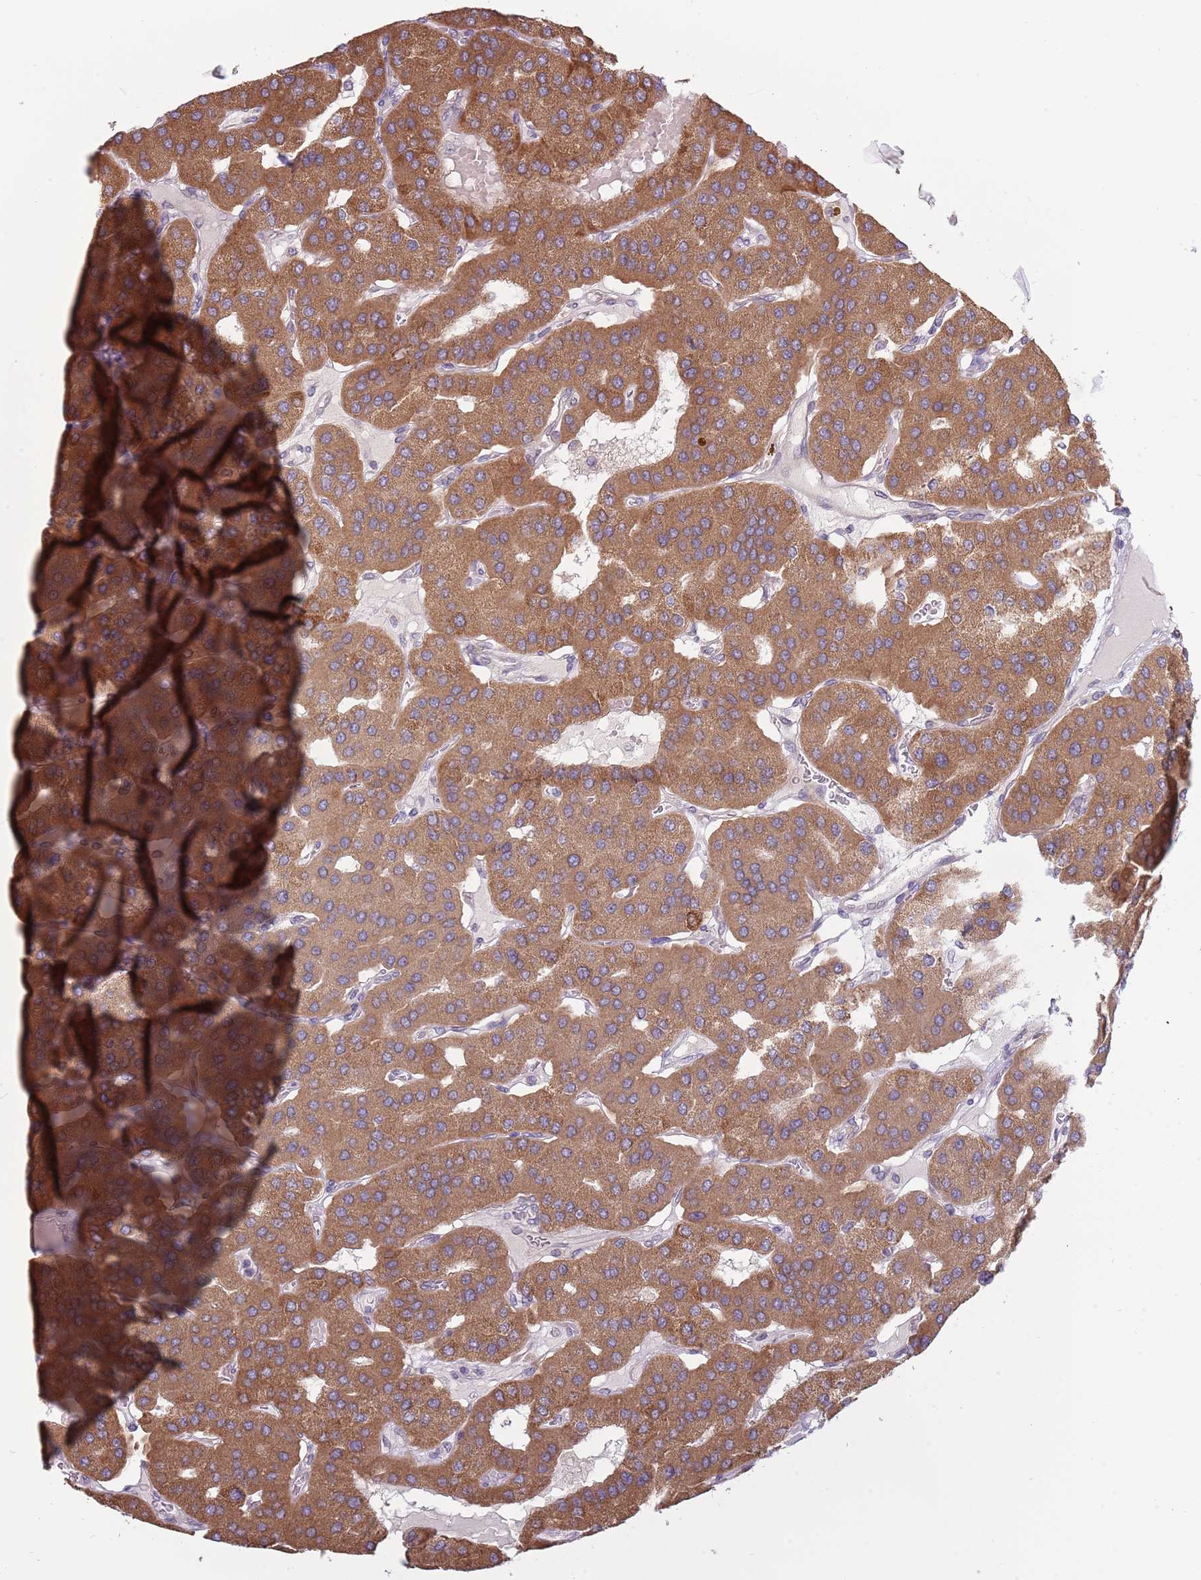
{"staining": {"intensity": "moderate", "quantity": ">75%", "location": "cytoplasmic/membranous"}, "tissue": "parathyroid gland", "cell_type": "Glandular cells", "image_type": "normal", "snomed": [{"axis": "morphology", "description": "Normal tissue, NOS"}, {"axis": "morphology", "description": "Adenoma, NOS"}, {"axis": "topography", "description": "Parathyroid gland"}], "caption": "Immunohistochemical staining of unremarkable parathyroid gland demonstrates moderate cytoplasmic/membranous protein expression in about >75% of glandular cells. The protein is stained brown, and the nuclei are stained in blue (DAB IHC with brightfield microscopy, high magnification).", "gene": "RNF181", "patient": {"sex": "female", "age": 86}}